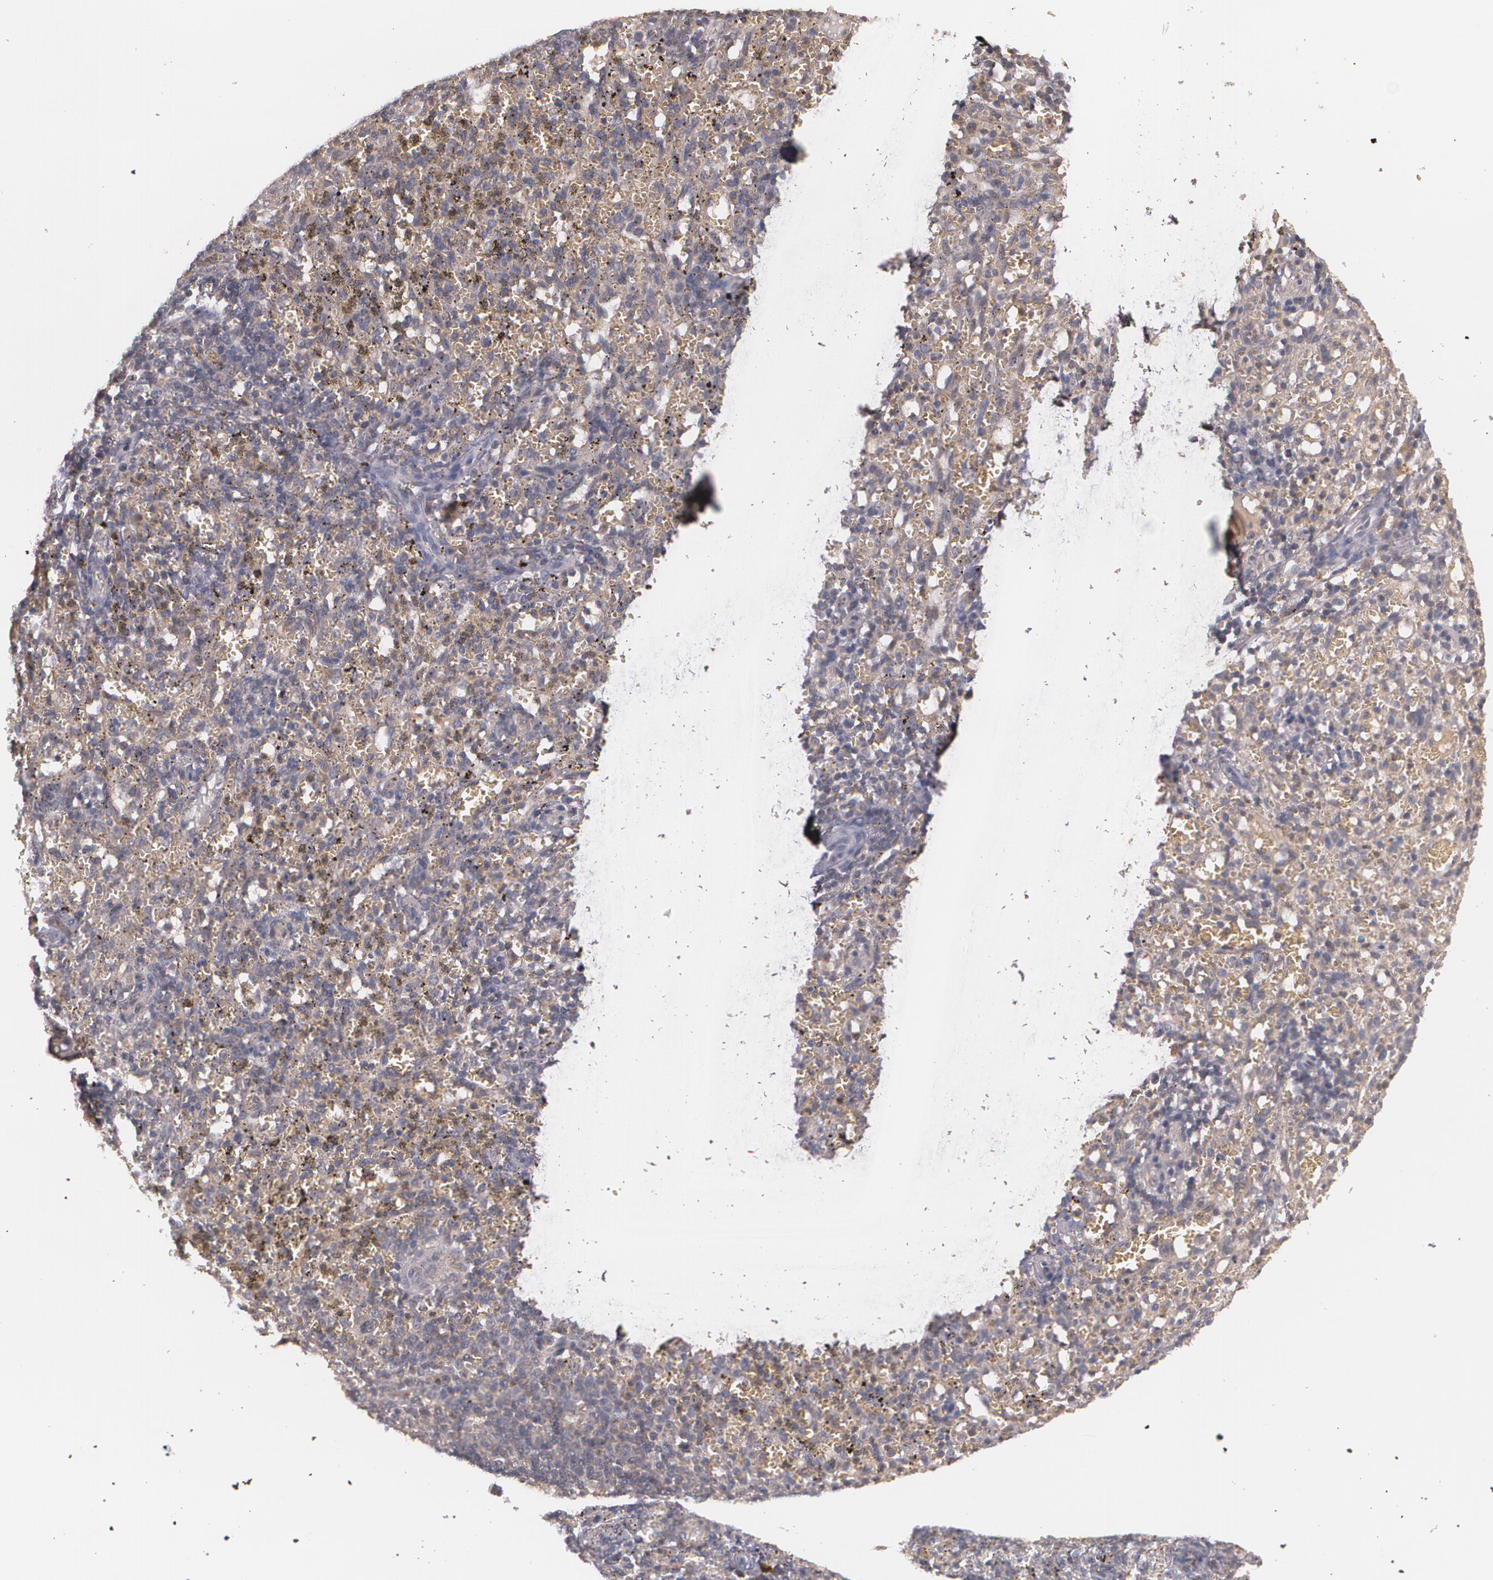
{"staining": {"intensity": "moderate", "quantity": "25%-75%", "location": "cytoplasmic/membranous"}, "tissue": "spleen", "cell_type": "Cells in red pulp", "image_type": "normal", "snomed": [{"axis": "morphology", "description": "Normal tissue, NOS"}, {"axis": "topography", "description": "Spleen"}], "caption": "Spleen stained with a brown dye displays moderate cytoplasmic/membranous positive positivity in approximately 25%-75% of cells in red pulp.", "gene": "IFNGR2", "patient": {"sex": "female", "age": 10}}